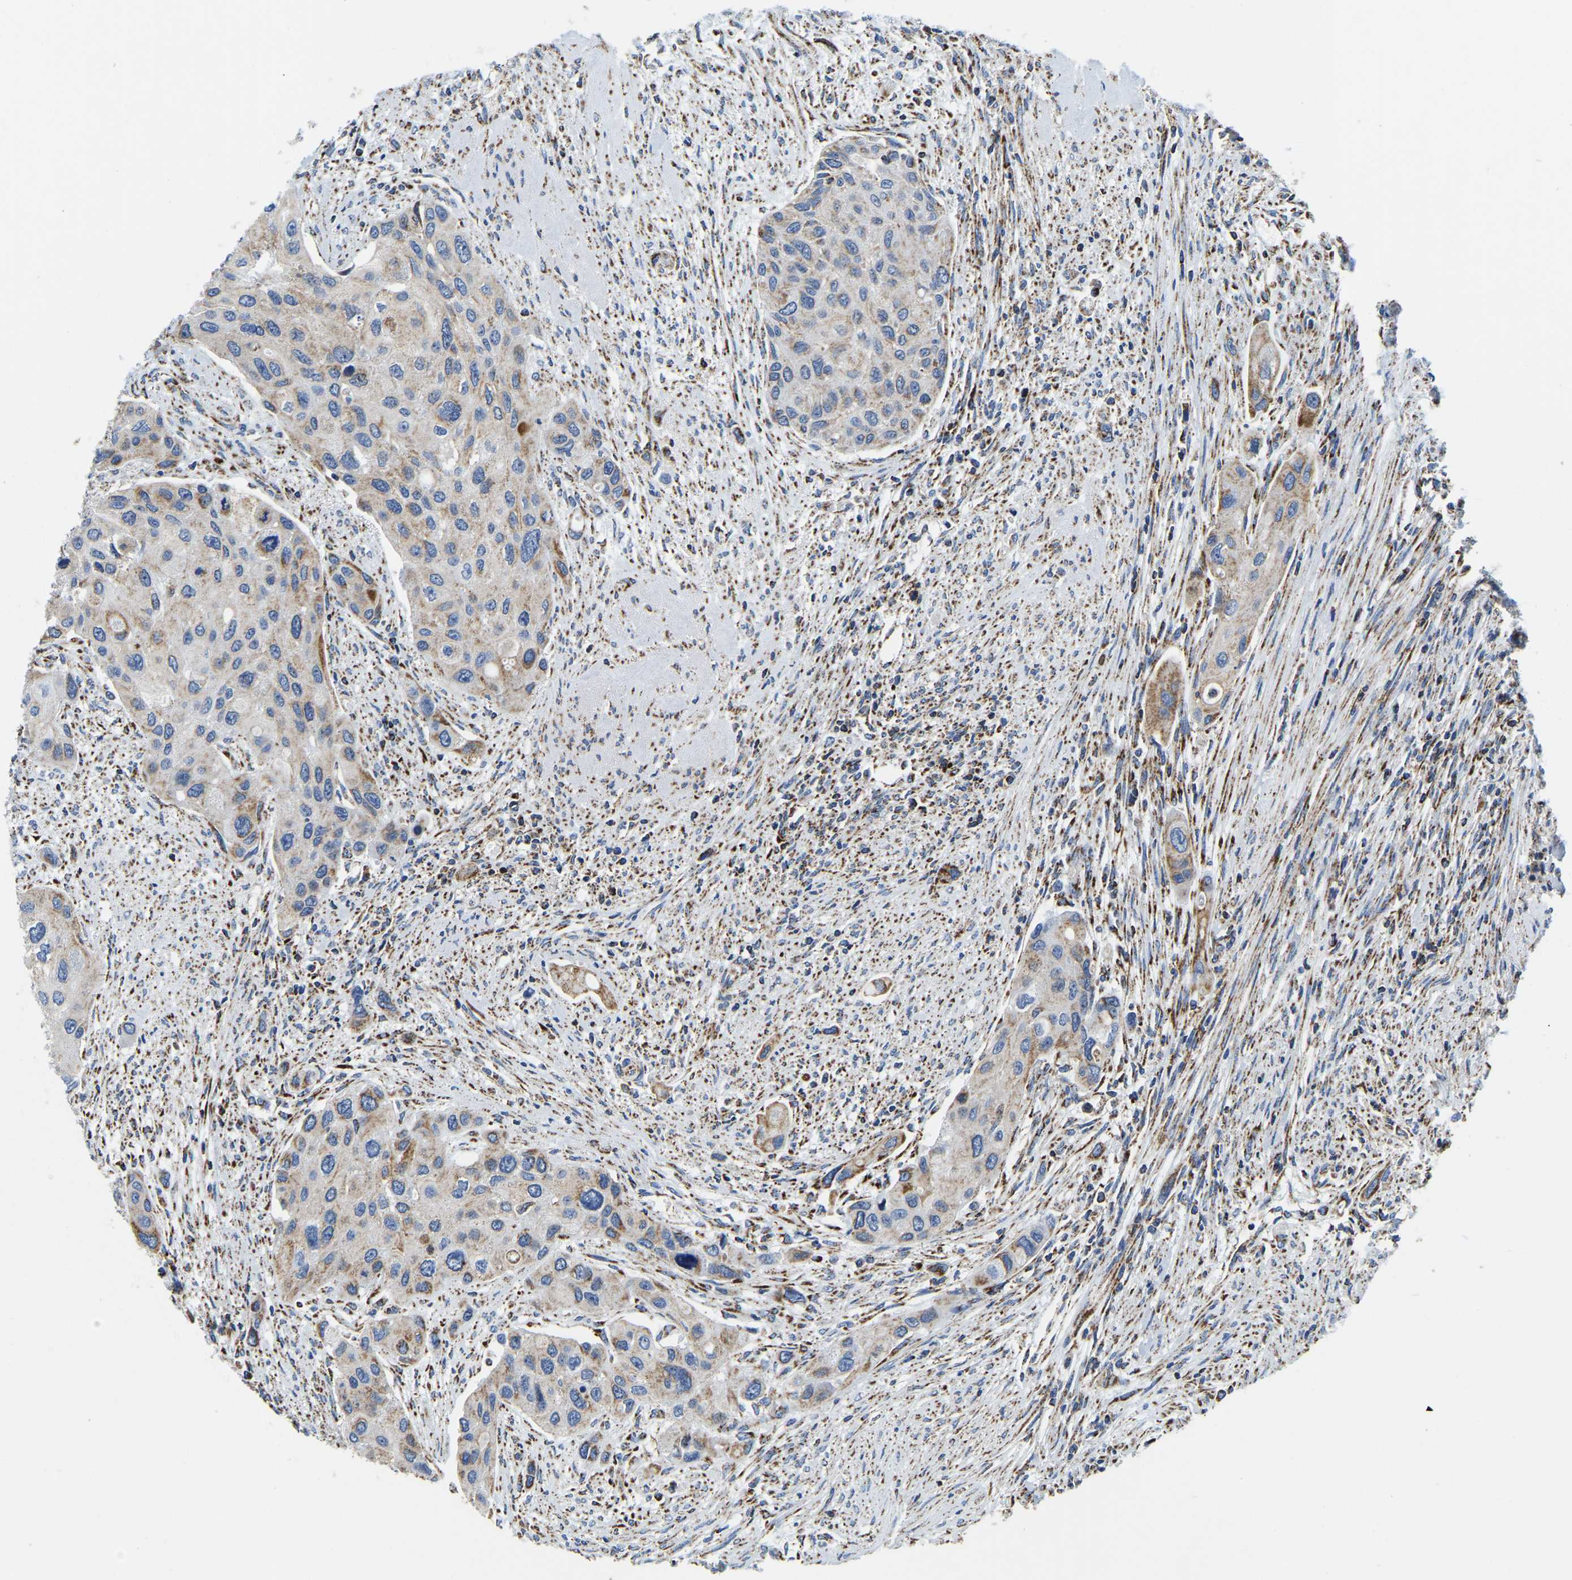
{"staining": {"intensity": "weak", "quantity": ">75%", "location": "cytoplasmic/membranous"}, "tissue": "urothelial cancer", "cell_type": "Tumor cells", "image_type": "cancer", "snomed": [{"axis": "morphology", "description": "Urothelial carcinoma, High grade"}, {"axis": "topography", "description": "Urinary bladder"}], "caption": "Weak cytoplasmic/membranous positivity is seen in about >75% of tumor cells in urothelial cancer. The staining is performed using DAB (3,3'-diaminobenzidine) brown chromogen to label protein expression. The nuclei are counter-stained blue using hematoxylin.", "gene": "SFXN1", "patient": {"sex": "female", "age": 56}}